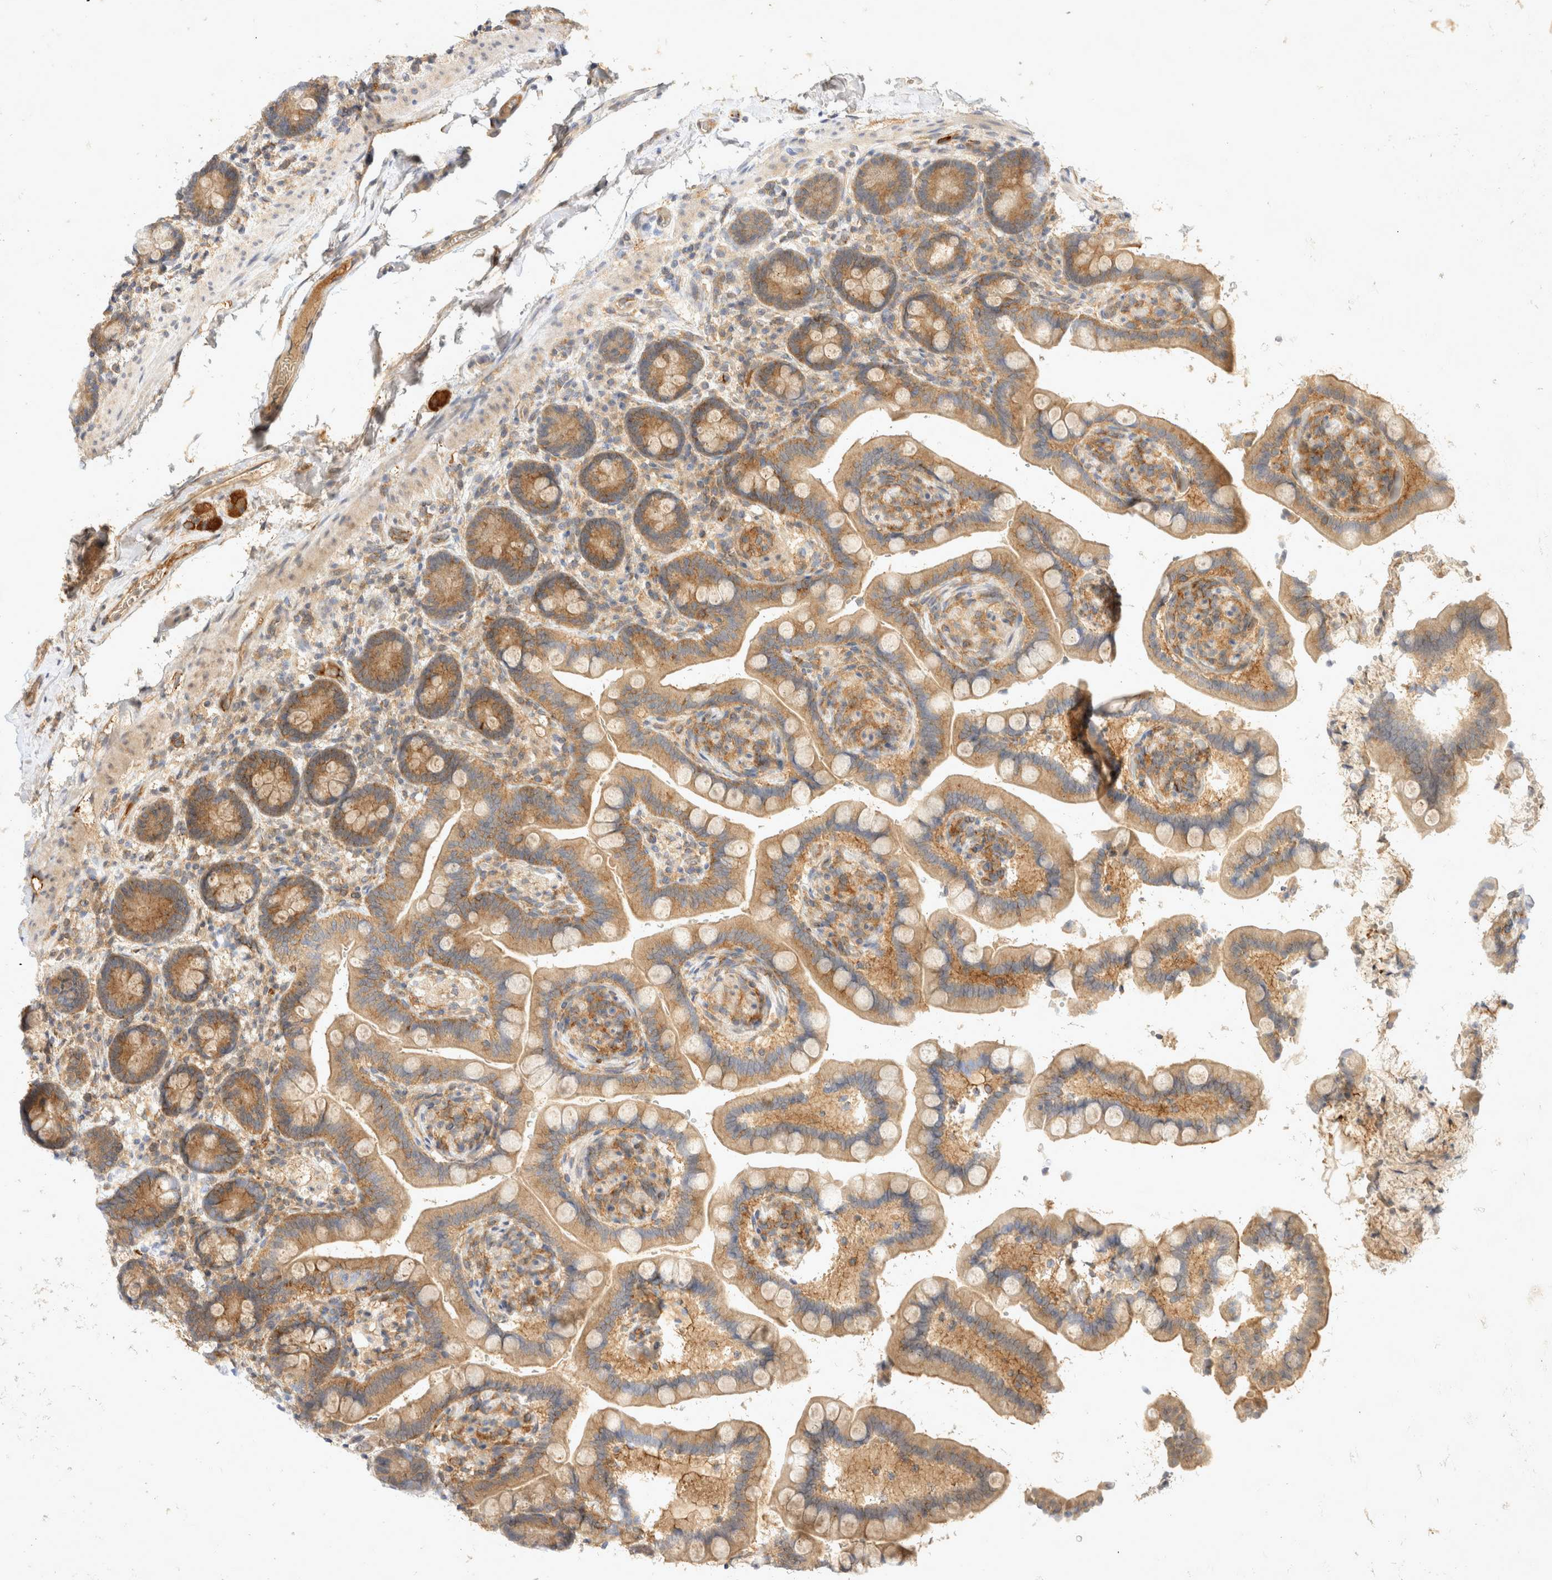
{"staining": {"intensity": "moderate", "quantity": ">75%", "location": "cytoplasmic/membranous"}, "tissue": "colon", "cell_type": "Endothelial cells", "image_type": "normal", "snomed": [{"axis": "morphology", "description": "Normal tissue, NOS"}, {"axis": "topography", "description": "Smooth muscle"}, {"axis": "topography", "description": "Colon"}], "caption": "Protein expression analysis of unremarkable colon exhibits moderate cytoplasmic/membranous positivity in about >75% of endothelial cells. (IHC, brightfield microscopy, high magnification).", "gene": "EIF4G3", "patient": {"sex": "male", "age": 73}}